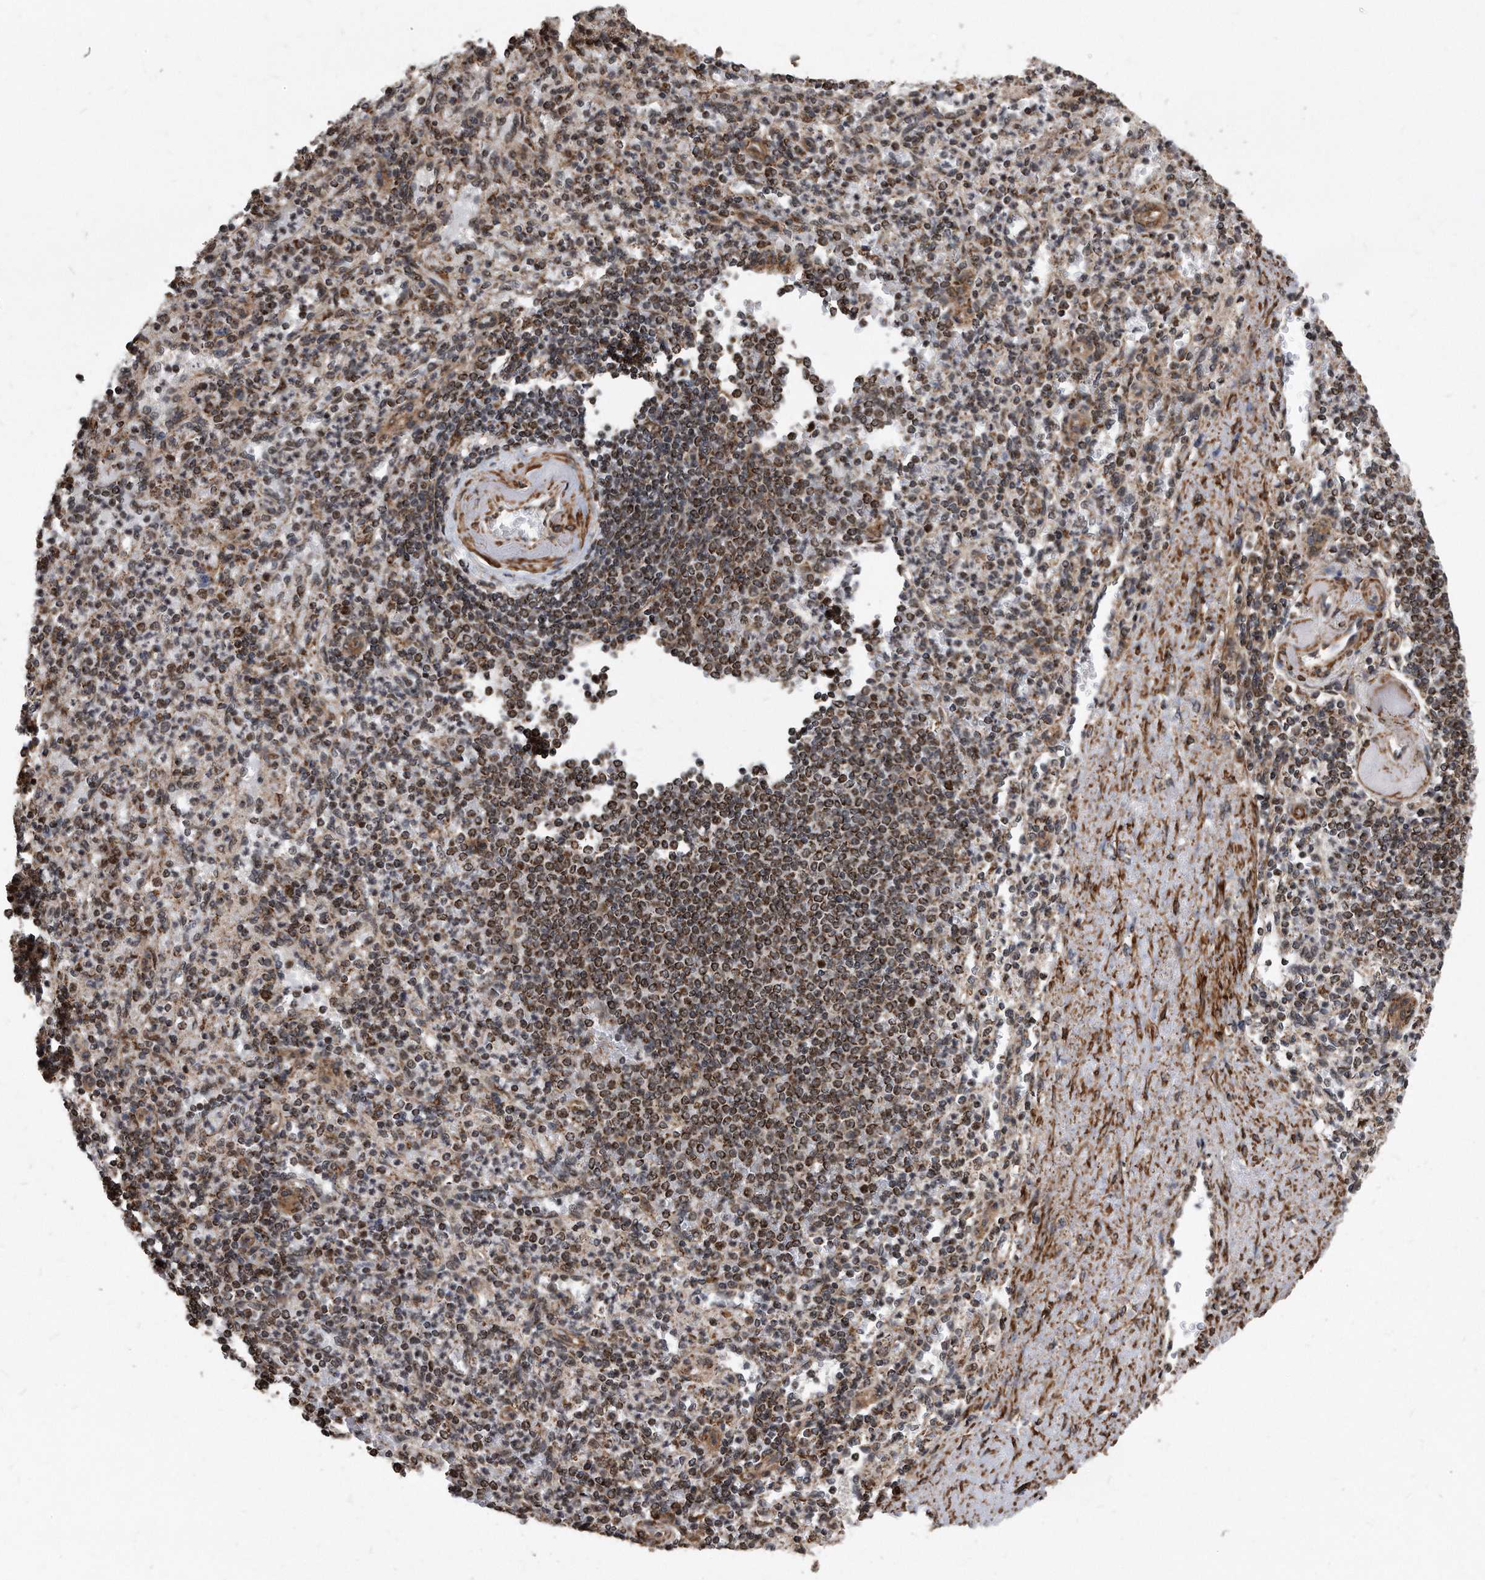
{"staining": {"intensity": "moderate", "quantity": "25%-75%", "location": "cytoplasmic/membranous,nuclear"}, "tissue": "spleen", "cell_type": "Cells in red pulp", "image_type": "normal", "snomed": [{"axis": "morphology", "description": "Normal tissue, NOS"}, {"axis": "topography", "description": "Spleen"}], "caption": "Unremarkable spleen displays moderate cytoplasmic/membranous,nuclear positivity in about 25%-75% of cells in red pulp The staining is performed using DAB (3,3'-diaminobenzidine) brown chromogen to label protein expression. The nuclei are counter-stained blue using hematoxylin..", "gene": "DUSP22", "patient": {"sex": "female", "age": 74}}